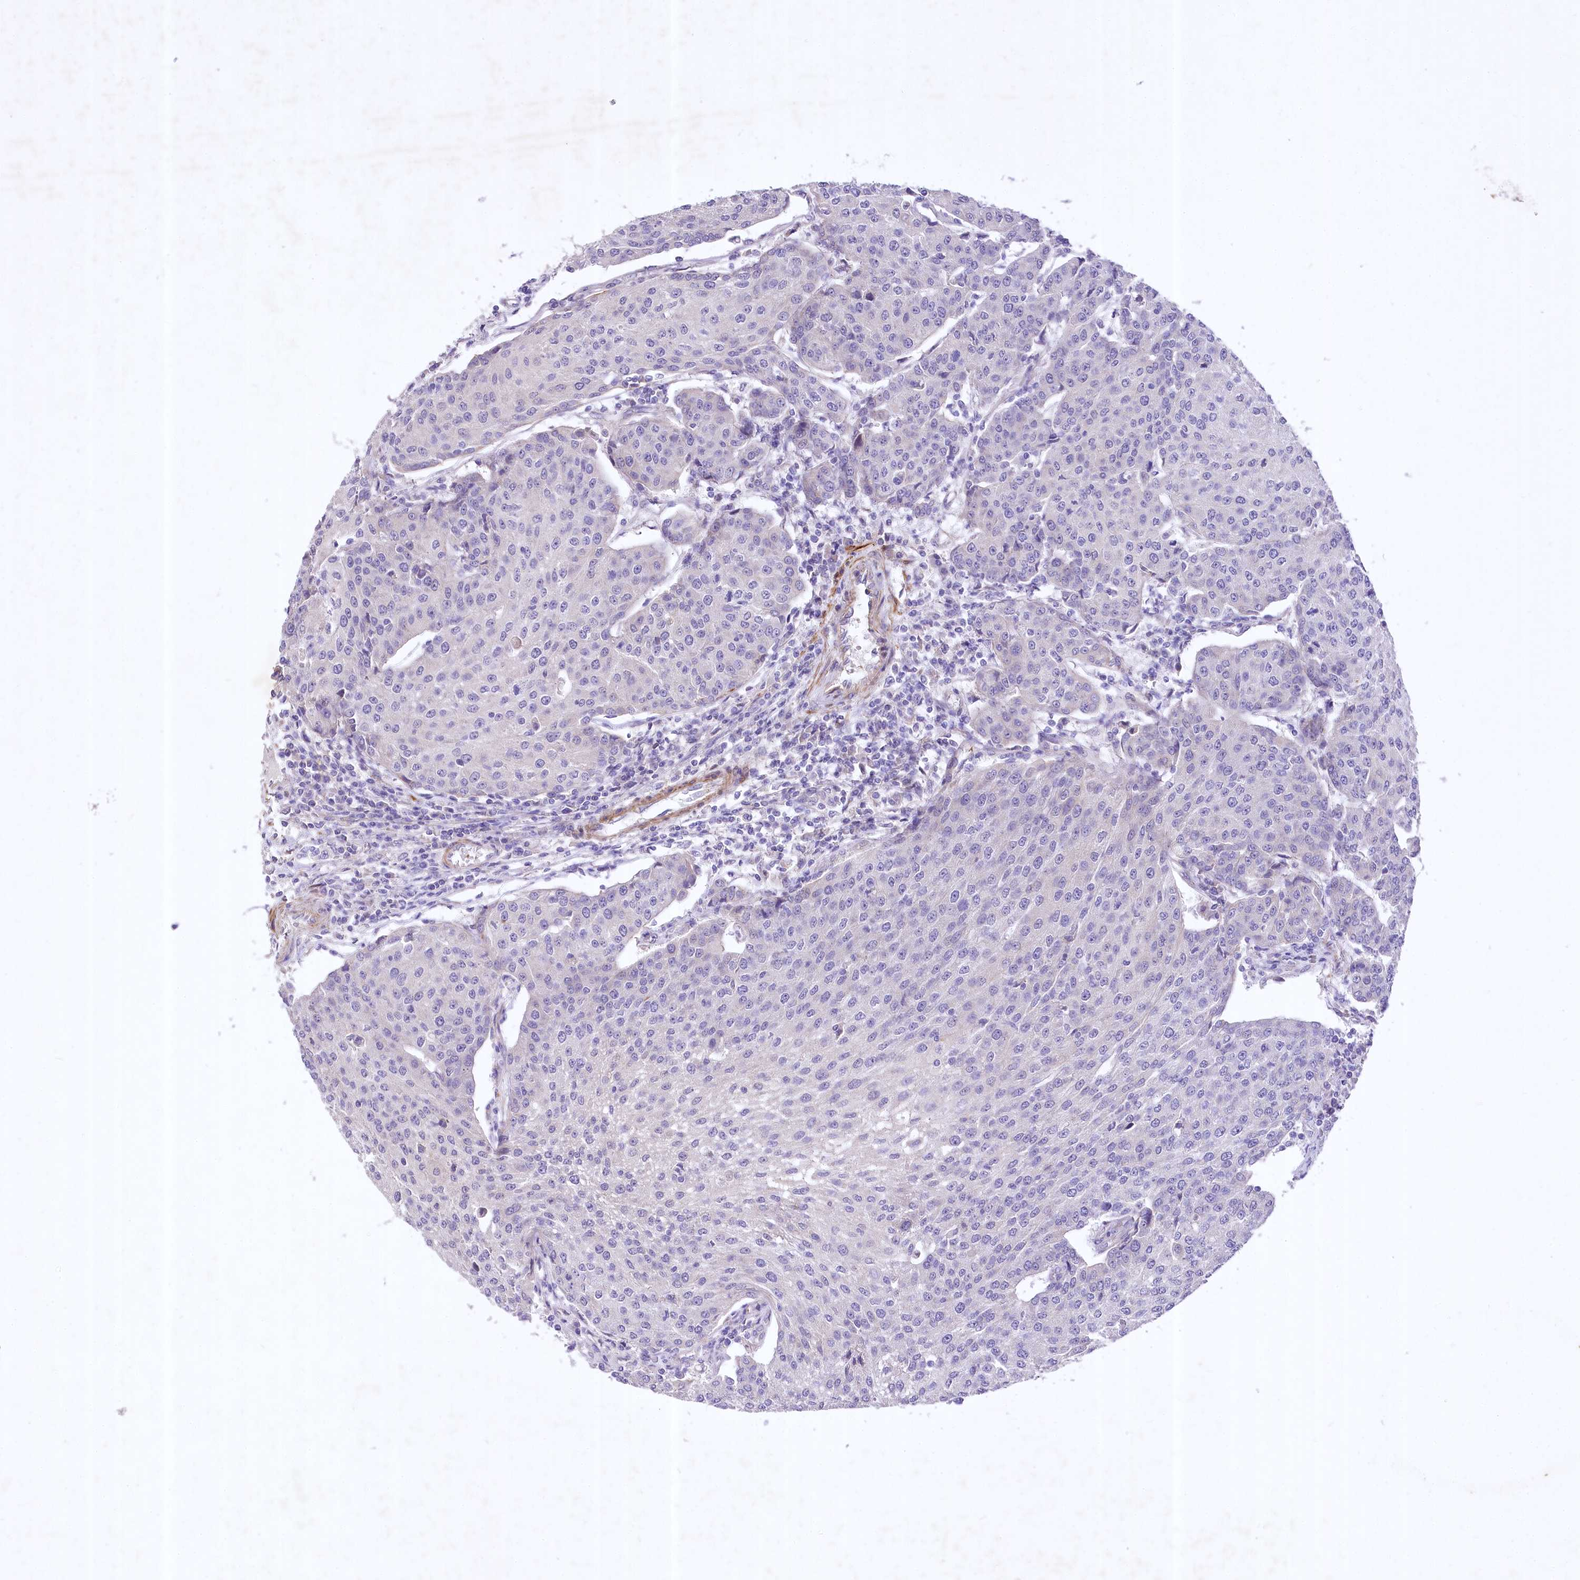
{"staining": {"intensity": "negative", "quantity": "none", "location": "none"}, "tissue": "urothelial cancer", "cell_type": "Tumor cells", "image_type": "cancer", "snomed": [{"axis": "morphology", "description": "Urothelial carcinoma, High grade"}, {"axis": "topography", "description": "Urinary bladder"}], "caption": "Urothelial carcinoma (high-grade) stained for a protein using immunohistochemistry reveals no positivity tumor cells.", "gene": "RDH16", "patient": {"sex": "female", "age": 85}}